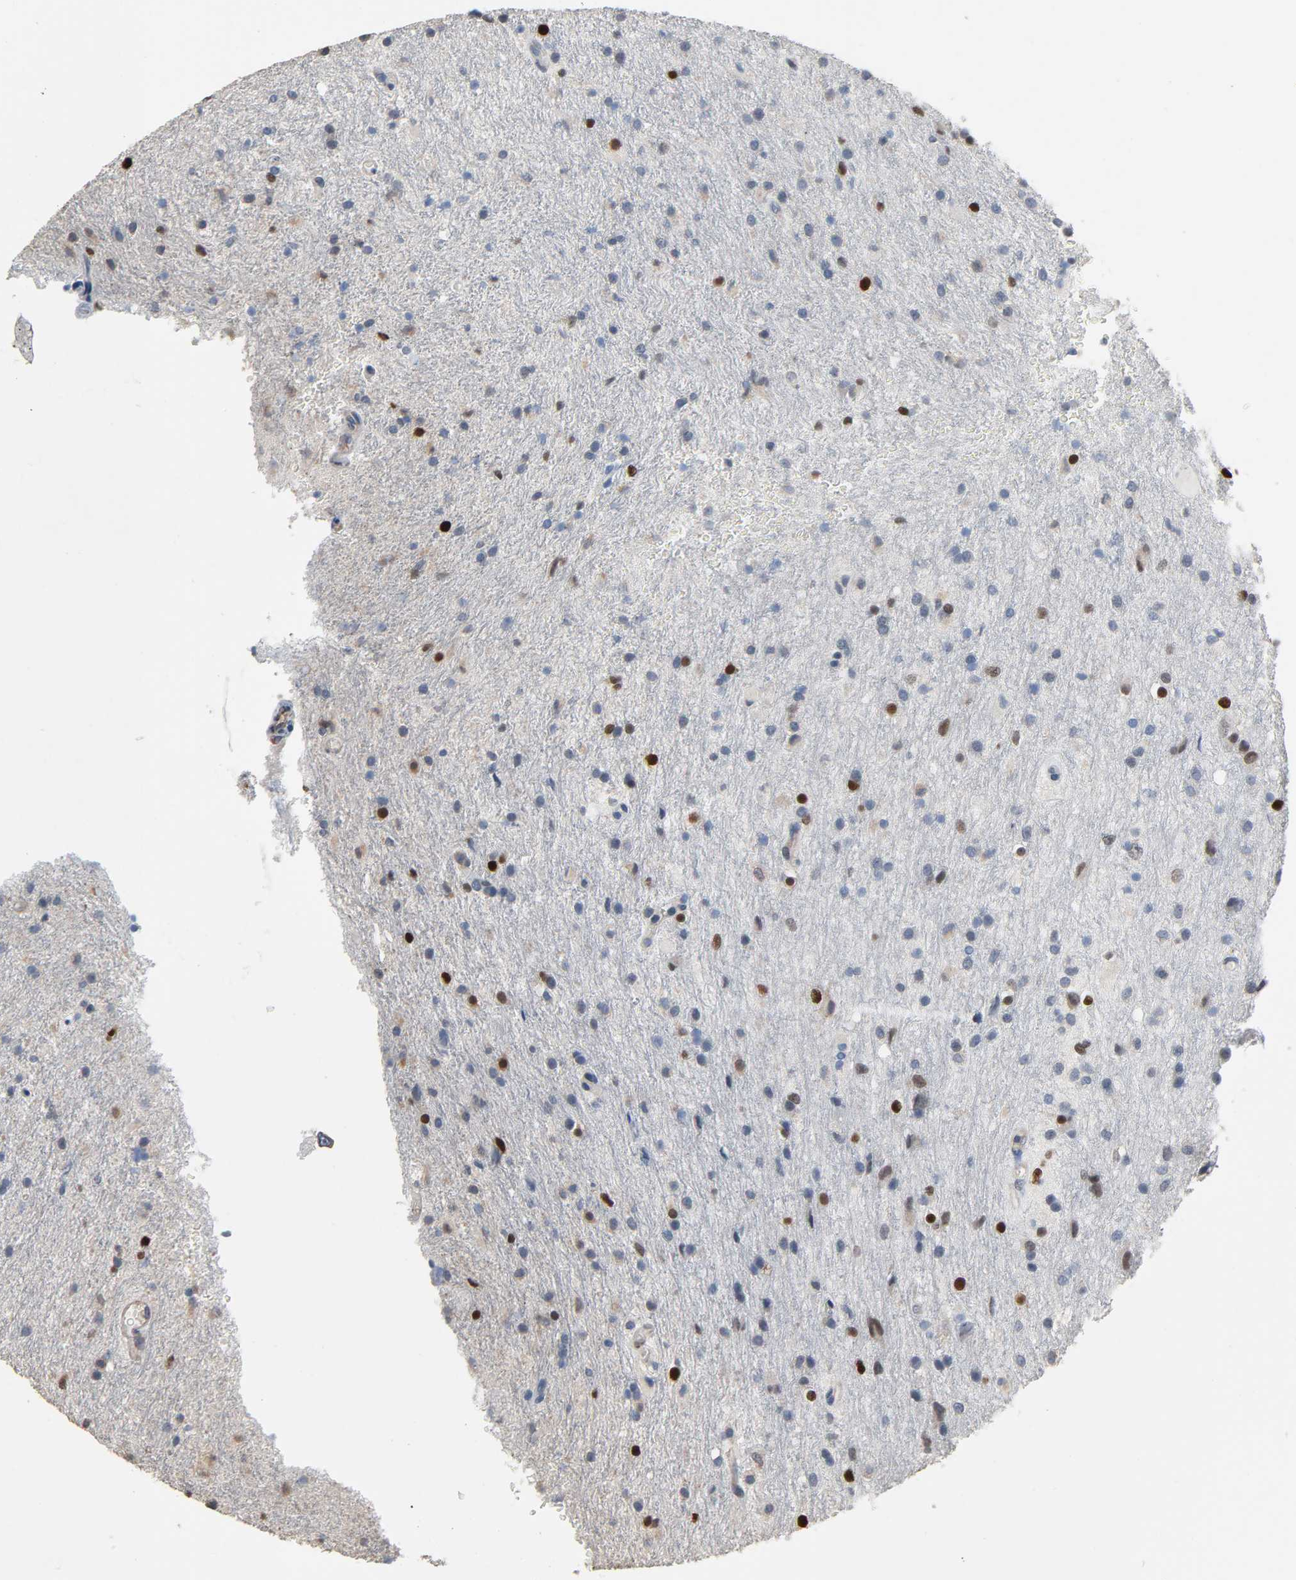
{"staining": {"intensity": "strong", "quantity": "<25%", "location": "nuclear"}, "tissue": "glioma", "cell_type": "Tumor cells", "image_type": "cancer", "snomed": [{"axis": "morphology", "description": "Normal tissue, NOS"}, {"axis": "morphology", "description": "Glioma, malignant, High grade"}, {"axis": "topography", "description": "Cerebral cortex"}], "caption": "Malignant glioma (high-grade) stained for a protein (brown) exhibits strong nuclear positive expression in about <25% of tumor cells.", "gene": "SOX6", "patient": {"sex": "male", "age": 56}}